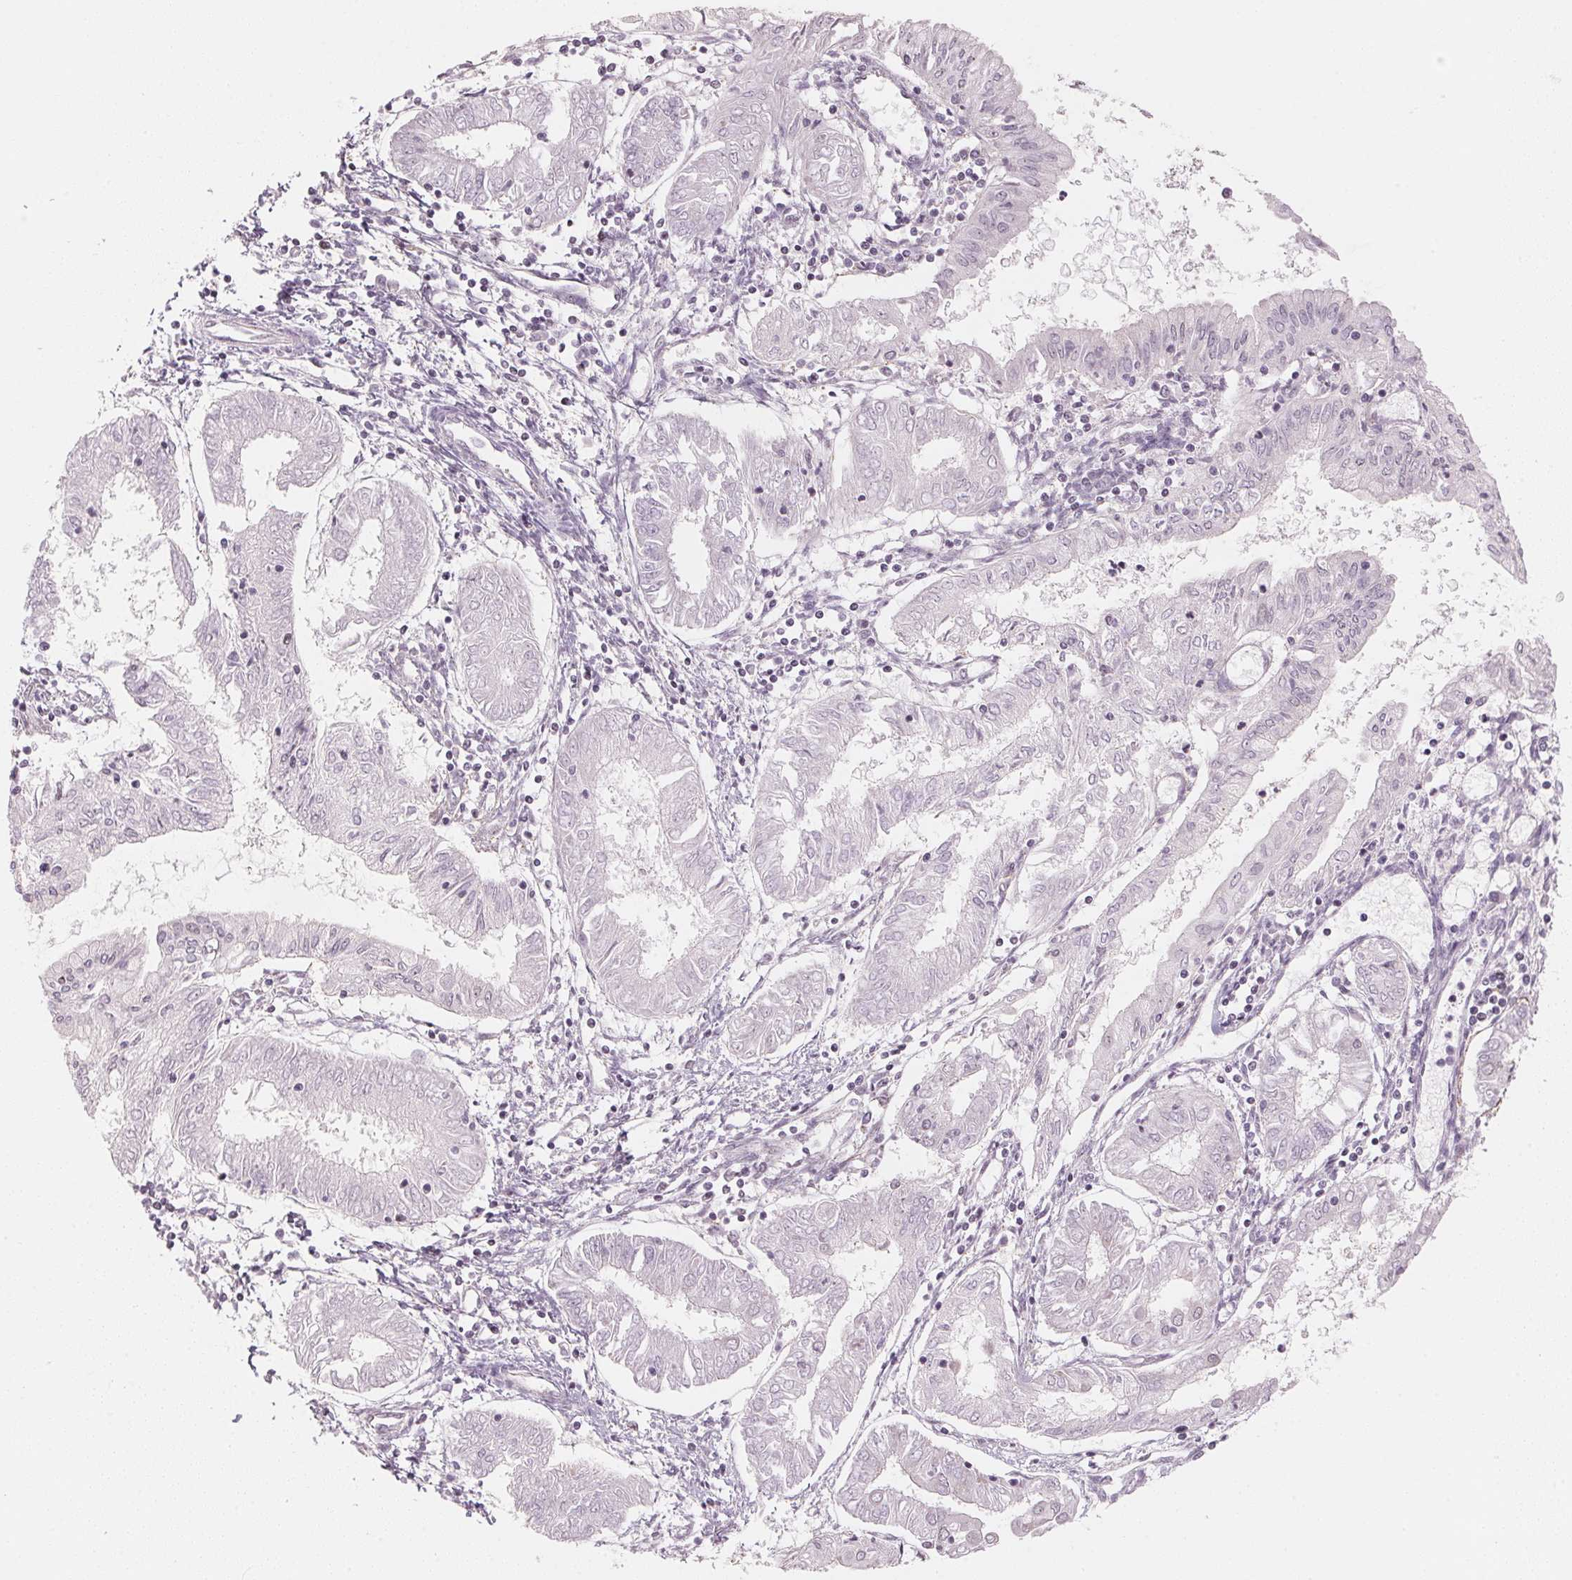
{"staining": {"intensity": "negative", "quantity": "none", "location": "none"}, "tissue": "endometrial cancer", "cell_type": "Tumor cells", "image_type": "cancer", "snomed": [{"axis": "morphology", "description": "Adenocarcinoma, NOS"}, {"axis": "topography", "description": "Endometrium"}], "caption": "Endometrial cancer stained for a protein using immunohistochemistry (IHC) exhibits no expression tumor cells.", "gene": "KAT6A", "patient": {"sex": "female", "age": 68}}